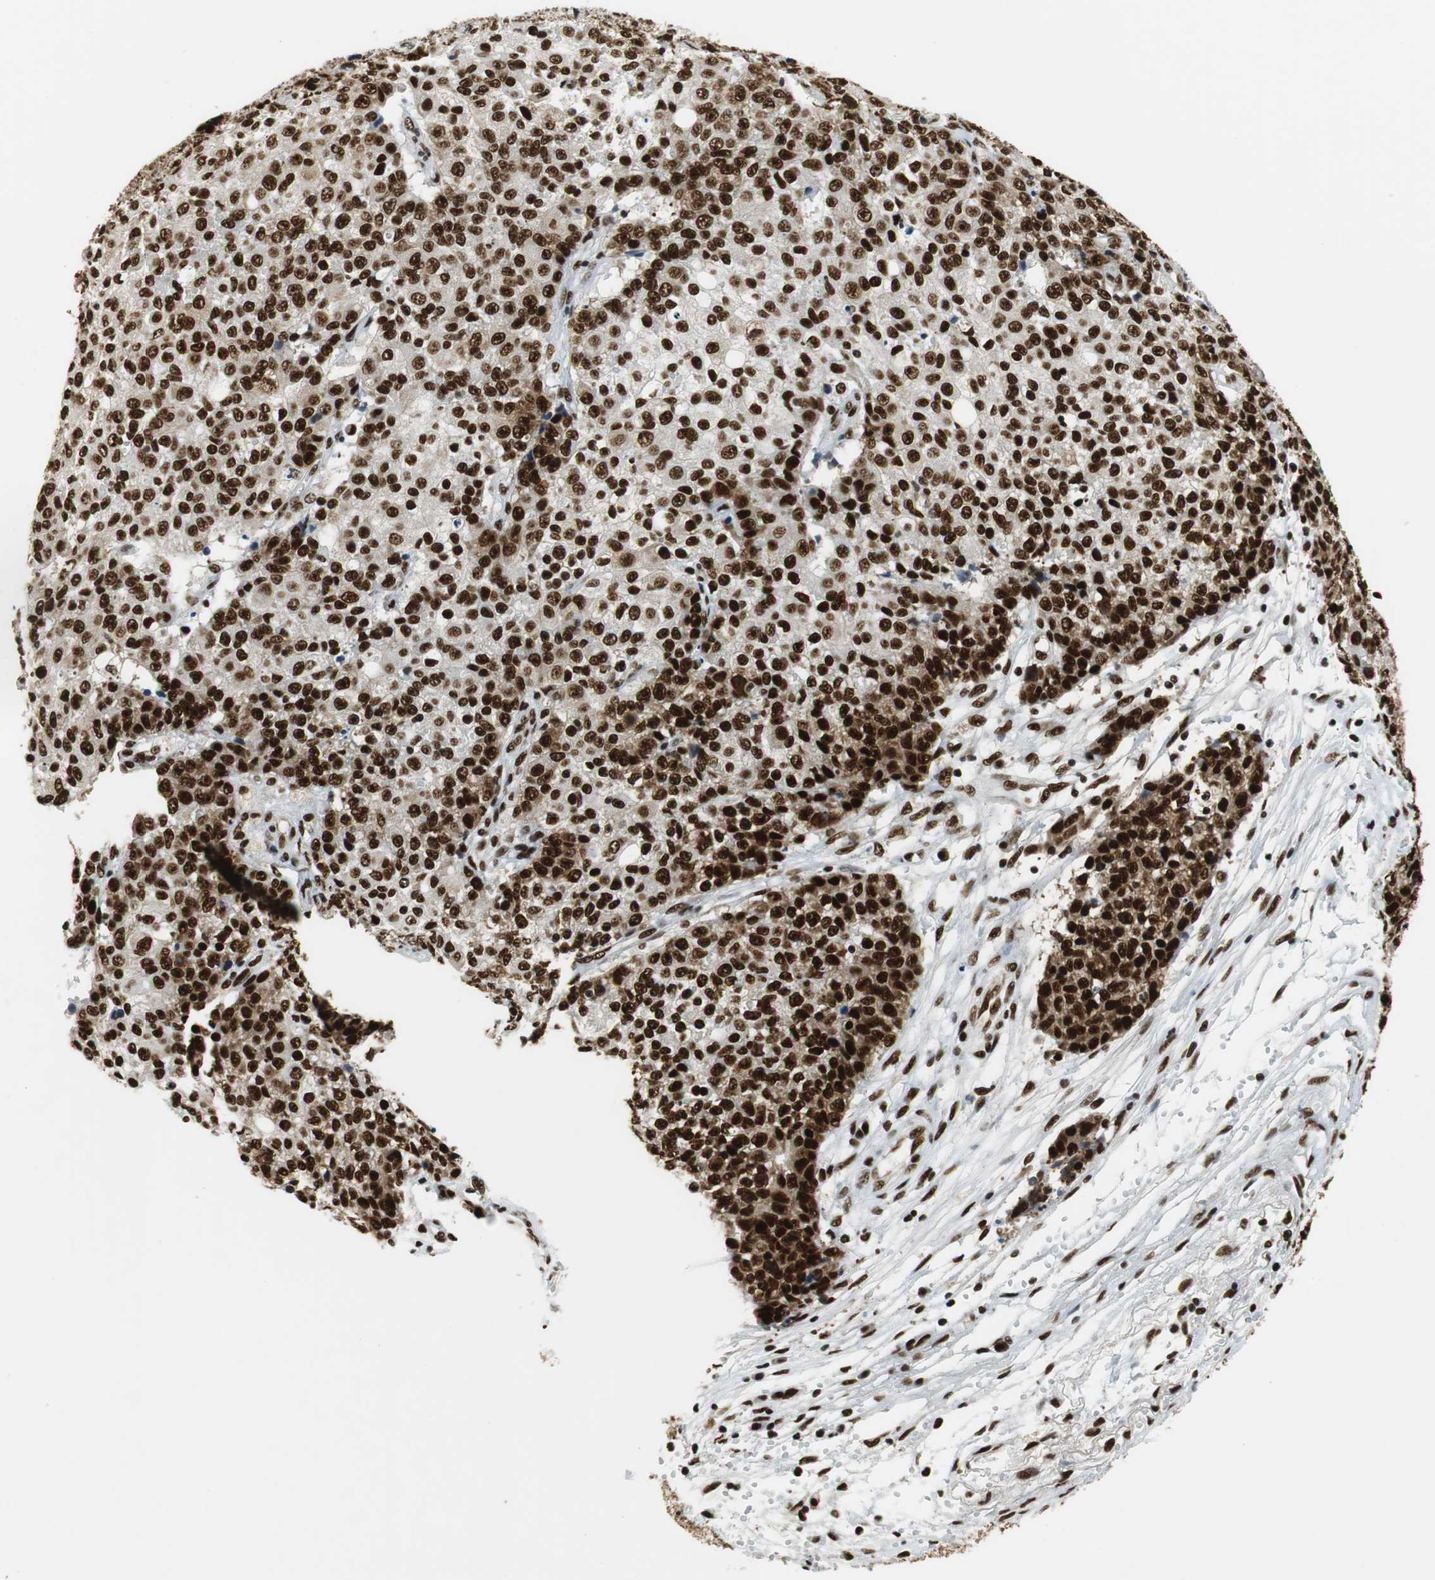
{"staining": {"intensity": "strong", "quantity": ">75%", "location": "nuclear"}, "tissue": "ovarian cancer", "cell_type": "Tumor cells", "image_type": "cancer", "snomed": [{"axis": "morphology", "description": "Carcinoma, endometroid"}, {"axis": "topography", "description": "Ovary"}], "caption": "This image displays IHC staining of ovarian cancer, with high strong nuclear staining in about >75% of tumor cells.", "gene": "PRKDC", "patient": {"sex": "female", "age": 42}}